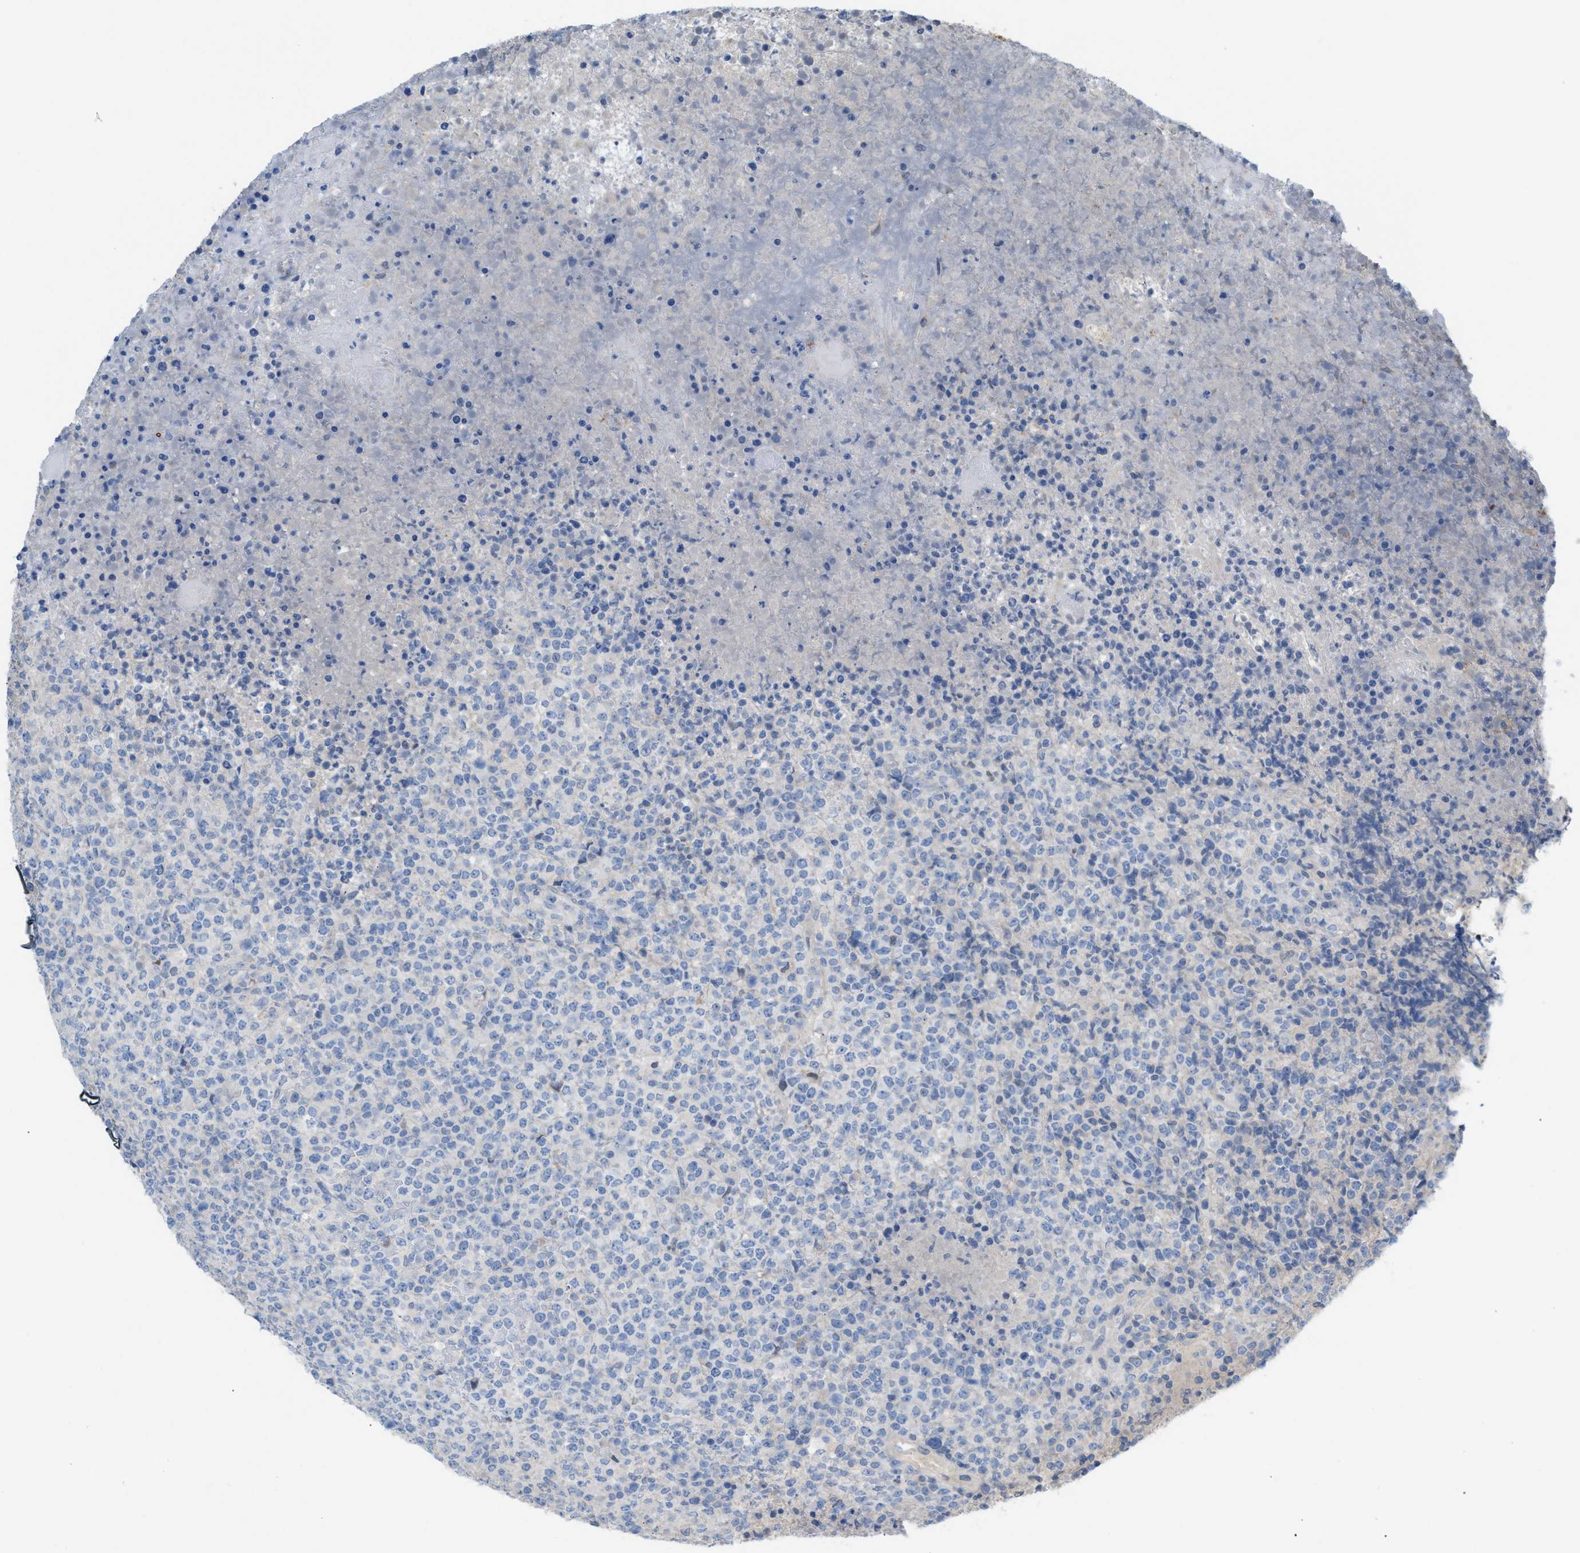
{"staining": {"intensity": "negative", "quantity": "none", "location": "none"}, "tissue": "lymphoma", "cell_type": "Tumor cells", "image_type": "cancer", "snomed": [{"axis": "morphology", "description": "Malignant lymphoma, non-Hodgkin's type, High grade"}, {"axis": "topography", "description": "Lymph node"}], "caption": "IHC histopathology image of human high-grade malignant lymphoma, non-Hodgkin's type stained for a protein (brown), which demonstrates no positivity in tumor cells. (DAB (3,3'-diaminobenzidine) IHC with hematoxylin counter stain).", "gene": "PPM1D", "patient": {"sex": "male", "age": 13}}